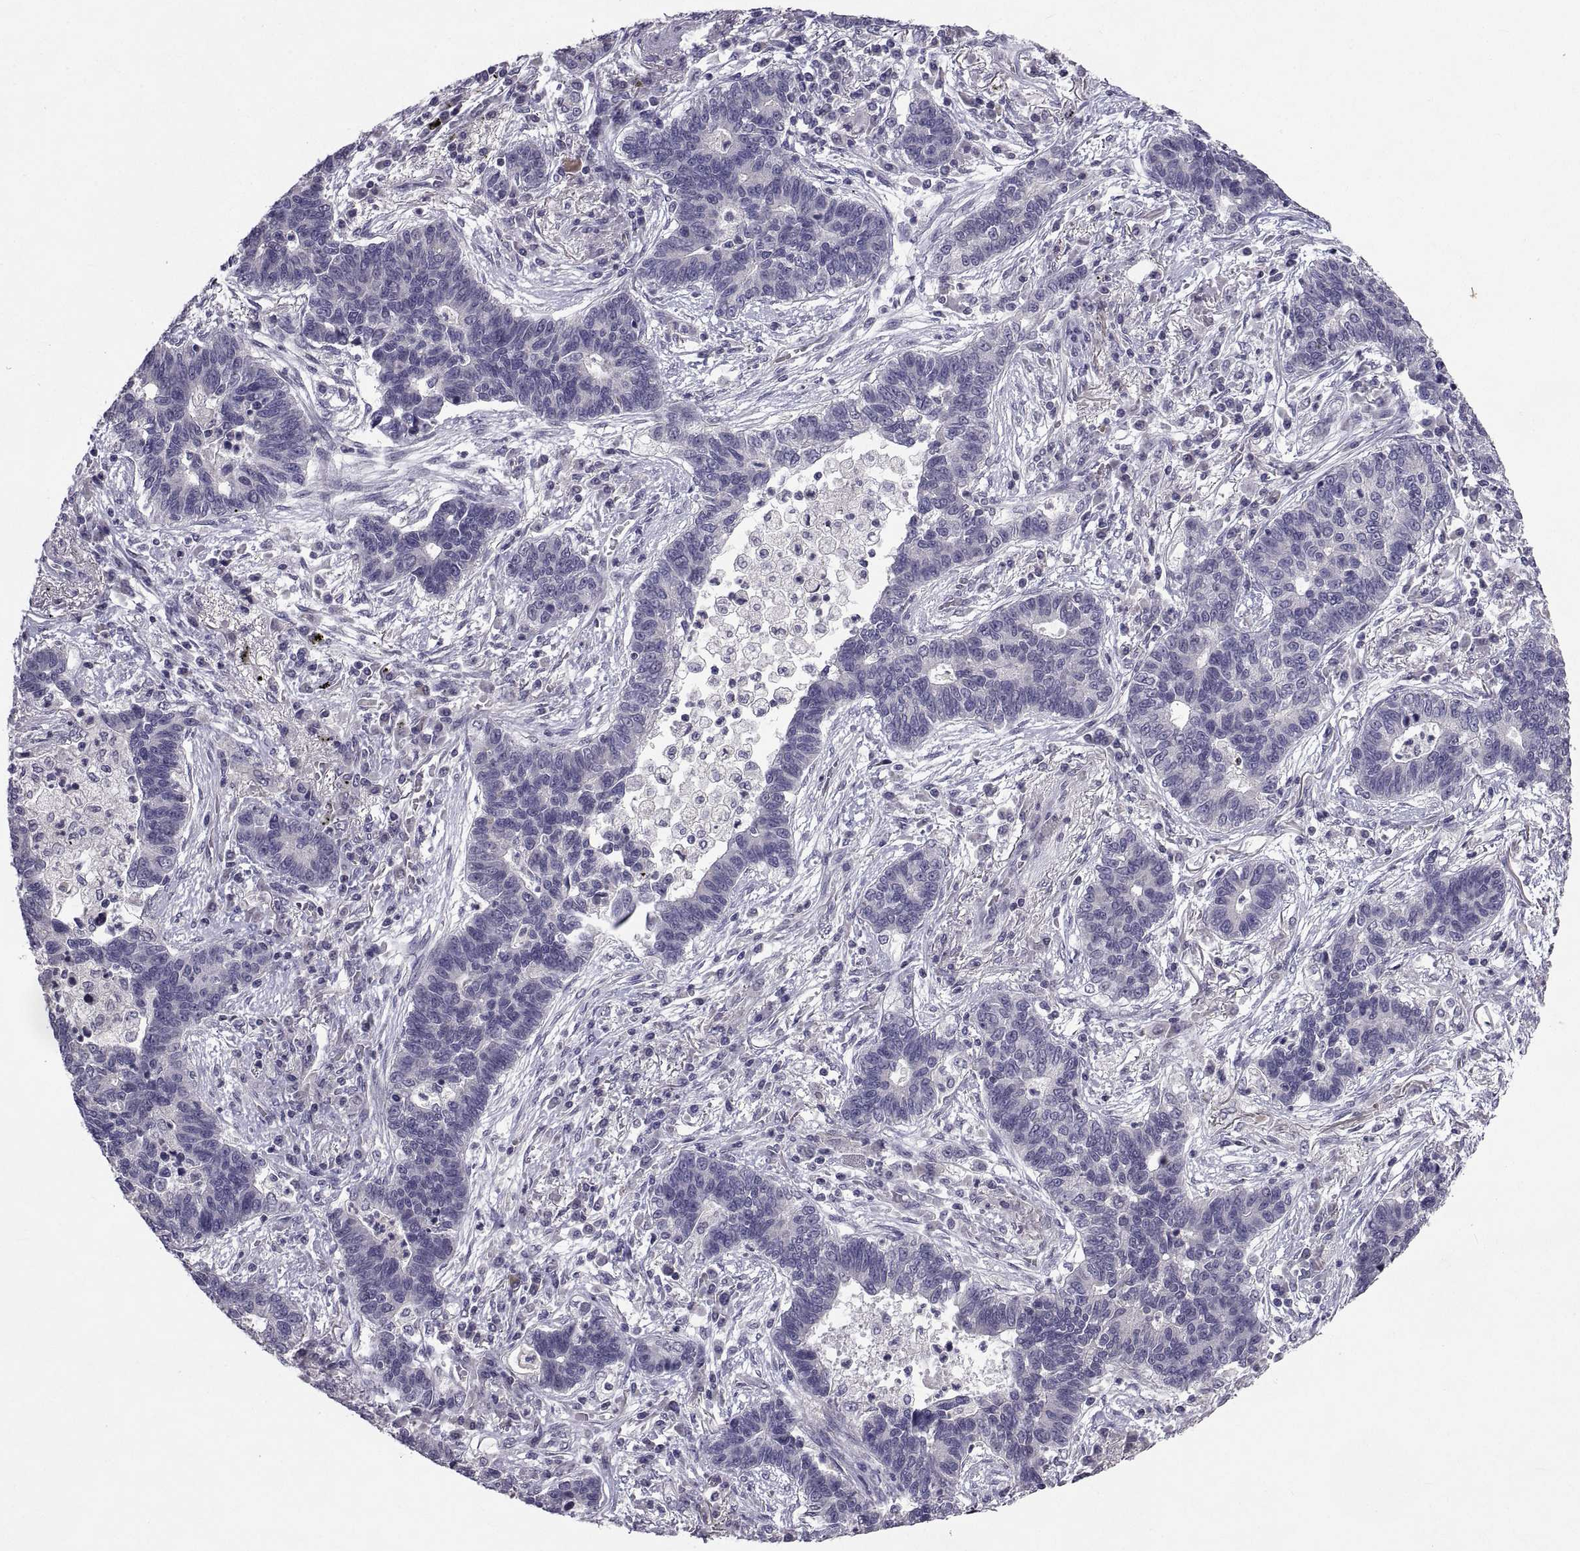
{"staining": {"intensity": "negative", "quantity": "none", "location": "none"}, "tissue": "lung cancer", "cell_type": "Tumor cells", "image_type": "cancer", "snomed": [{"axis": "morphology", "description": "Adenocarcinoma, NOS"}, {"axis": "topography", "description": "Lung"}], "caption": "Immunohistochemistry (IHC) of lung cancer exhibits no staining in tumor cells.", "gene": "NPTX2", "patient": {"sex": "female", "age": 57}}